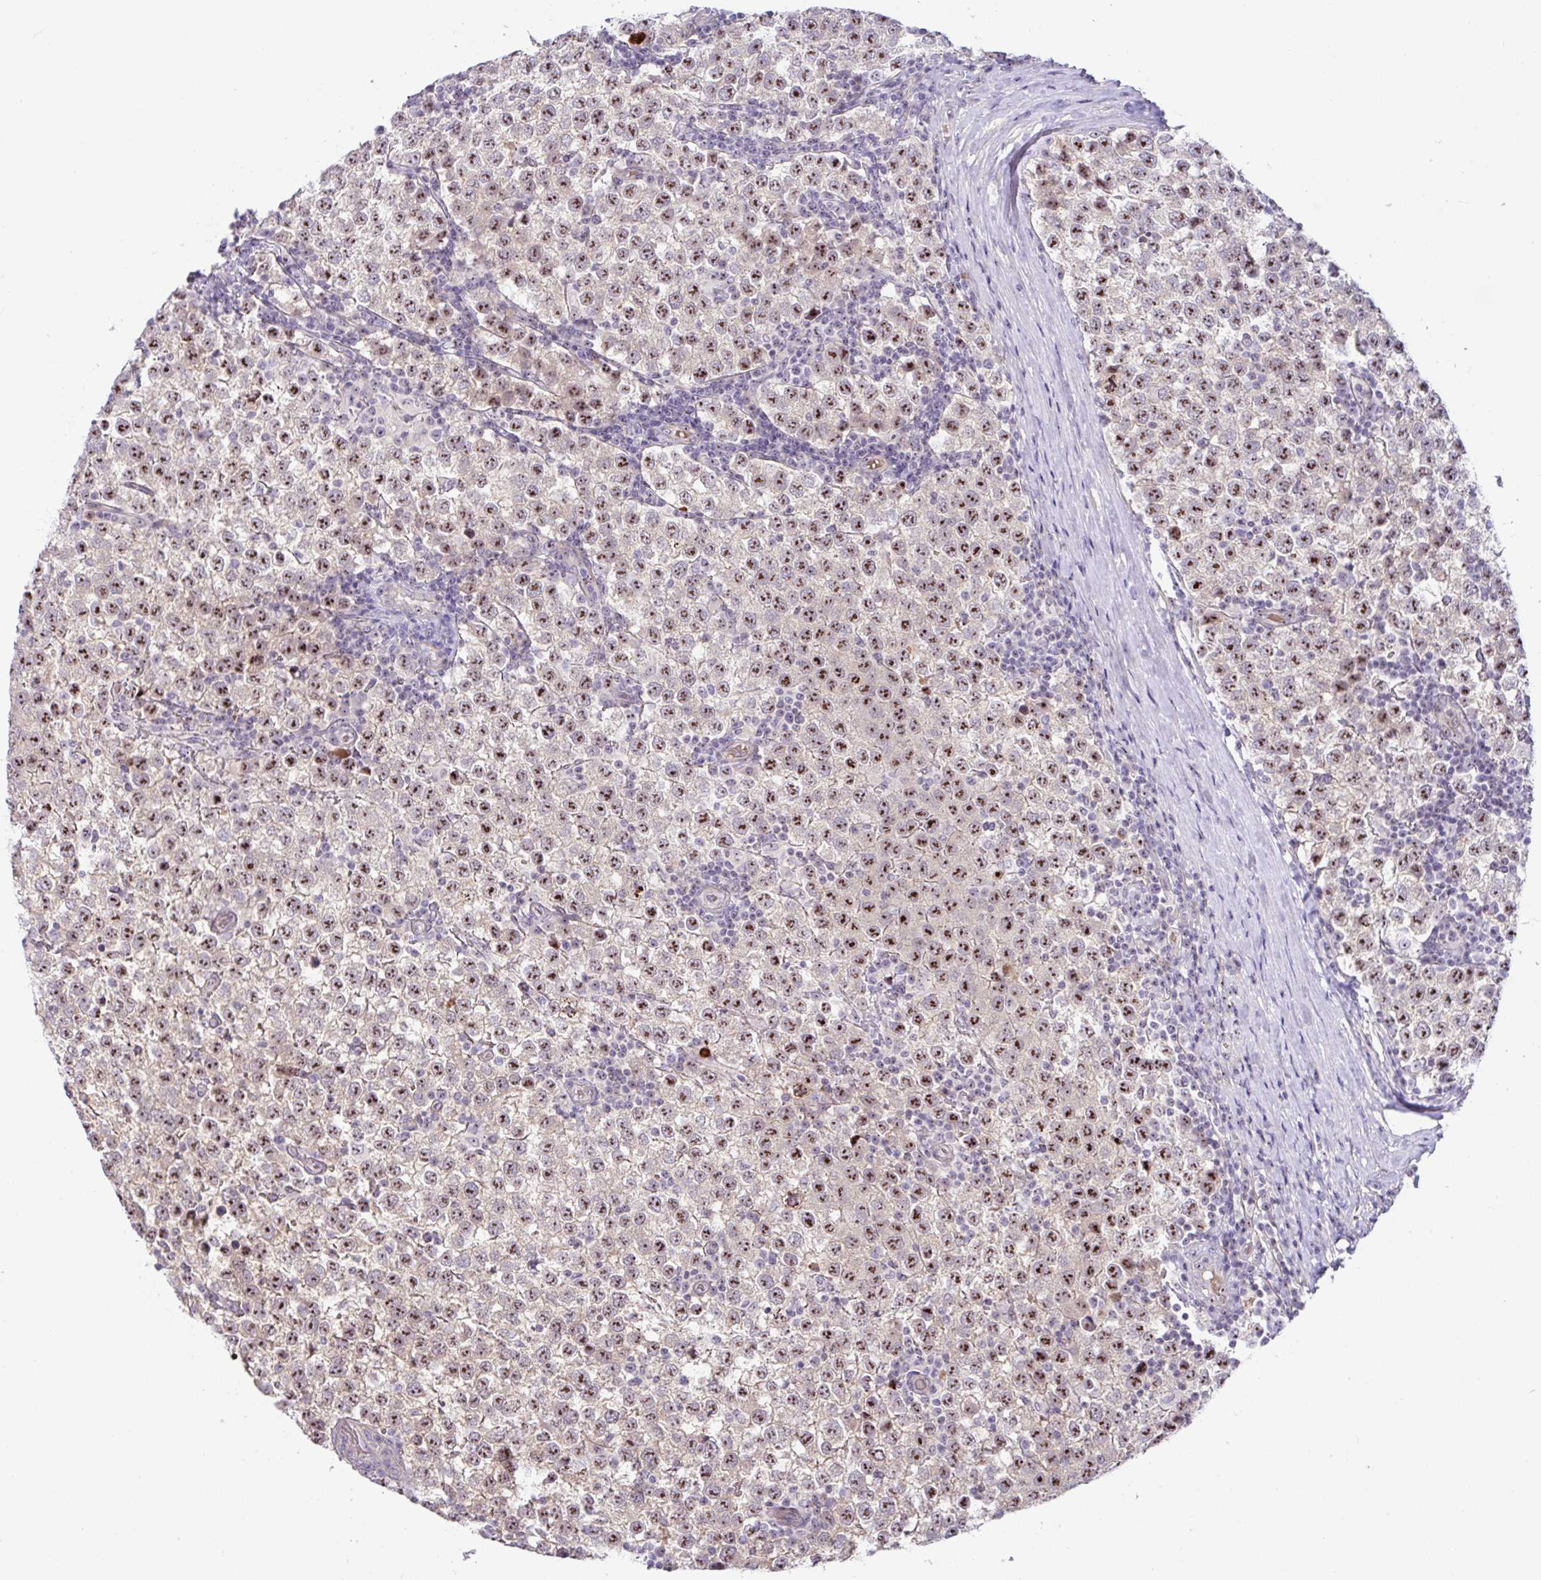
{"staining": {"intensity": "strong", "quantity": ">75%", "location": "nuclear"}, "tissue": "testis cancer", "cell_type": "Tumor cells", "image_type": "cancer", "snomed": [{"axis": "morphology", "description": "Seminoma, NOS"}, {"axis": "topography", "description": "Testis"}], "caption": "The immunohistochemical stain labels strong nuclear expression in tumor cells of testis seminoma tissue. Immunohistochemistry stains the protein in brown and the nuclei are stained blue.", "gene": "MXRA8", "patient": {"sex": "male", "age": 34}}